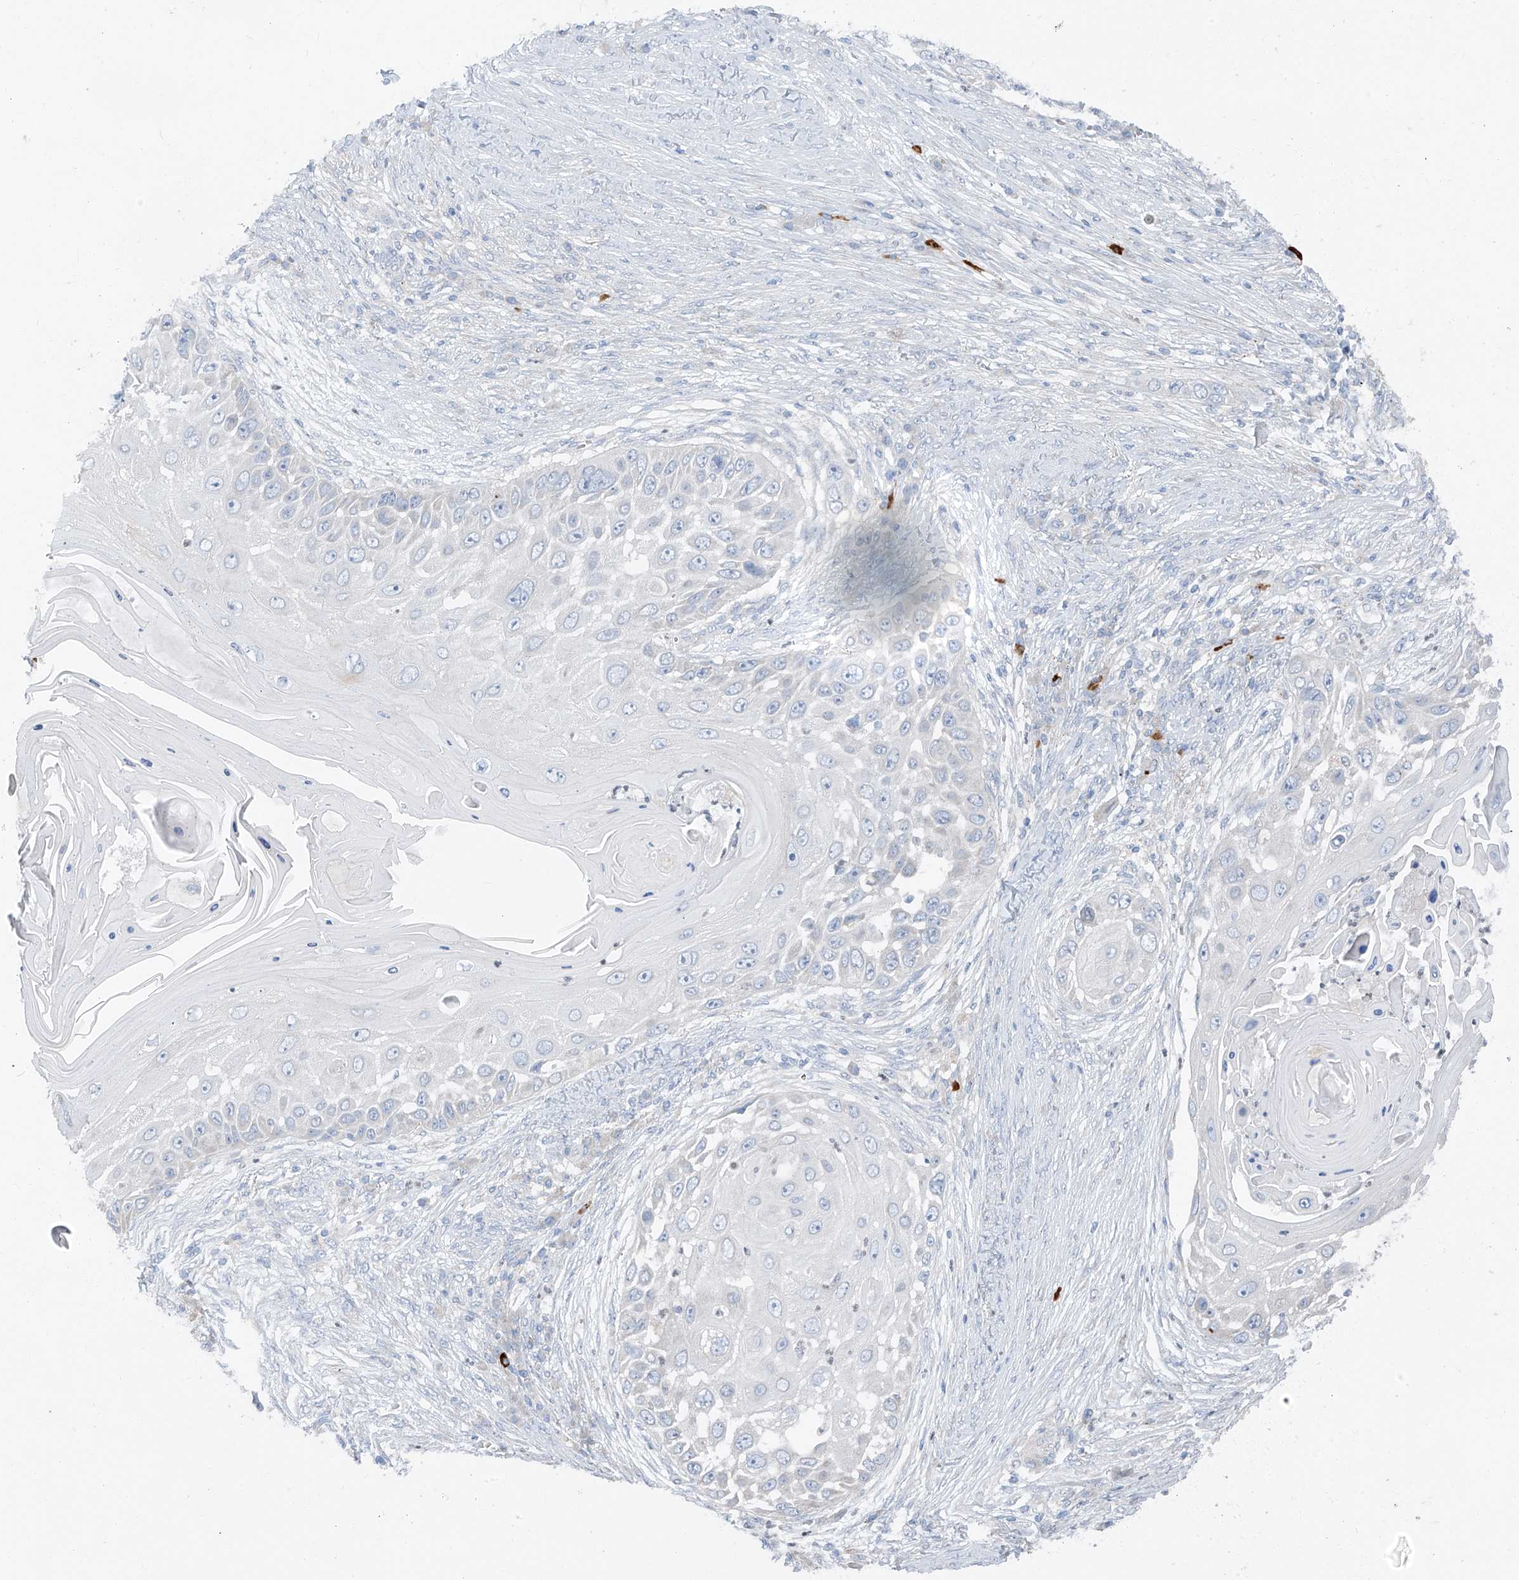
{"staining": {"intensity": "negative", "quantity": "none", "location": "none"}, "tissue": "skin cancer", "cell_type": "Tumor cells", "image_type": "cancer", "snomed": [{"axis": "morphology", "description": "Squamous cell carcinoma, NOS"}, {"axis": "topography", "description": "Skin"}], "caption": "The image shows no staining of tumor cells in skin cancer.", "gene": "CHMP2B", "patient": {"sex": "female", "age": 44}}